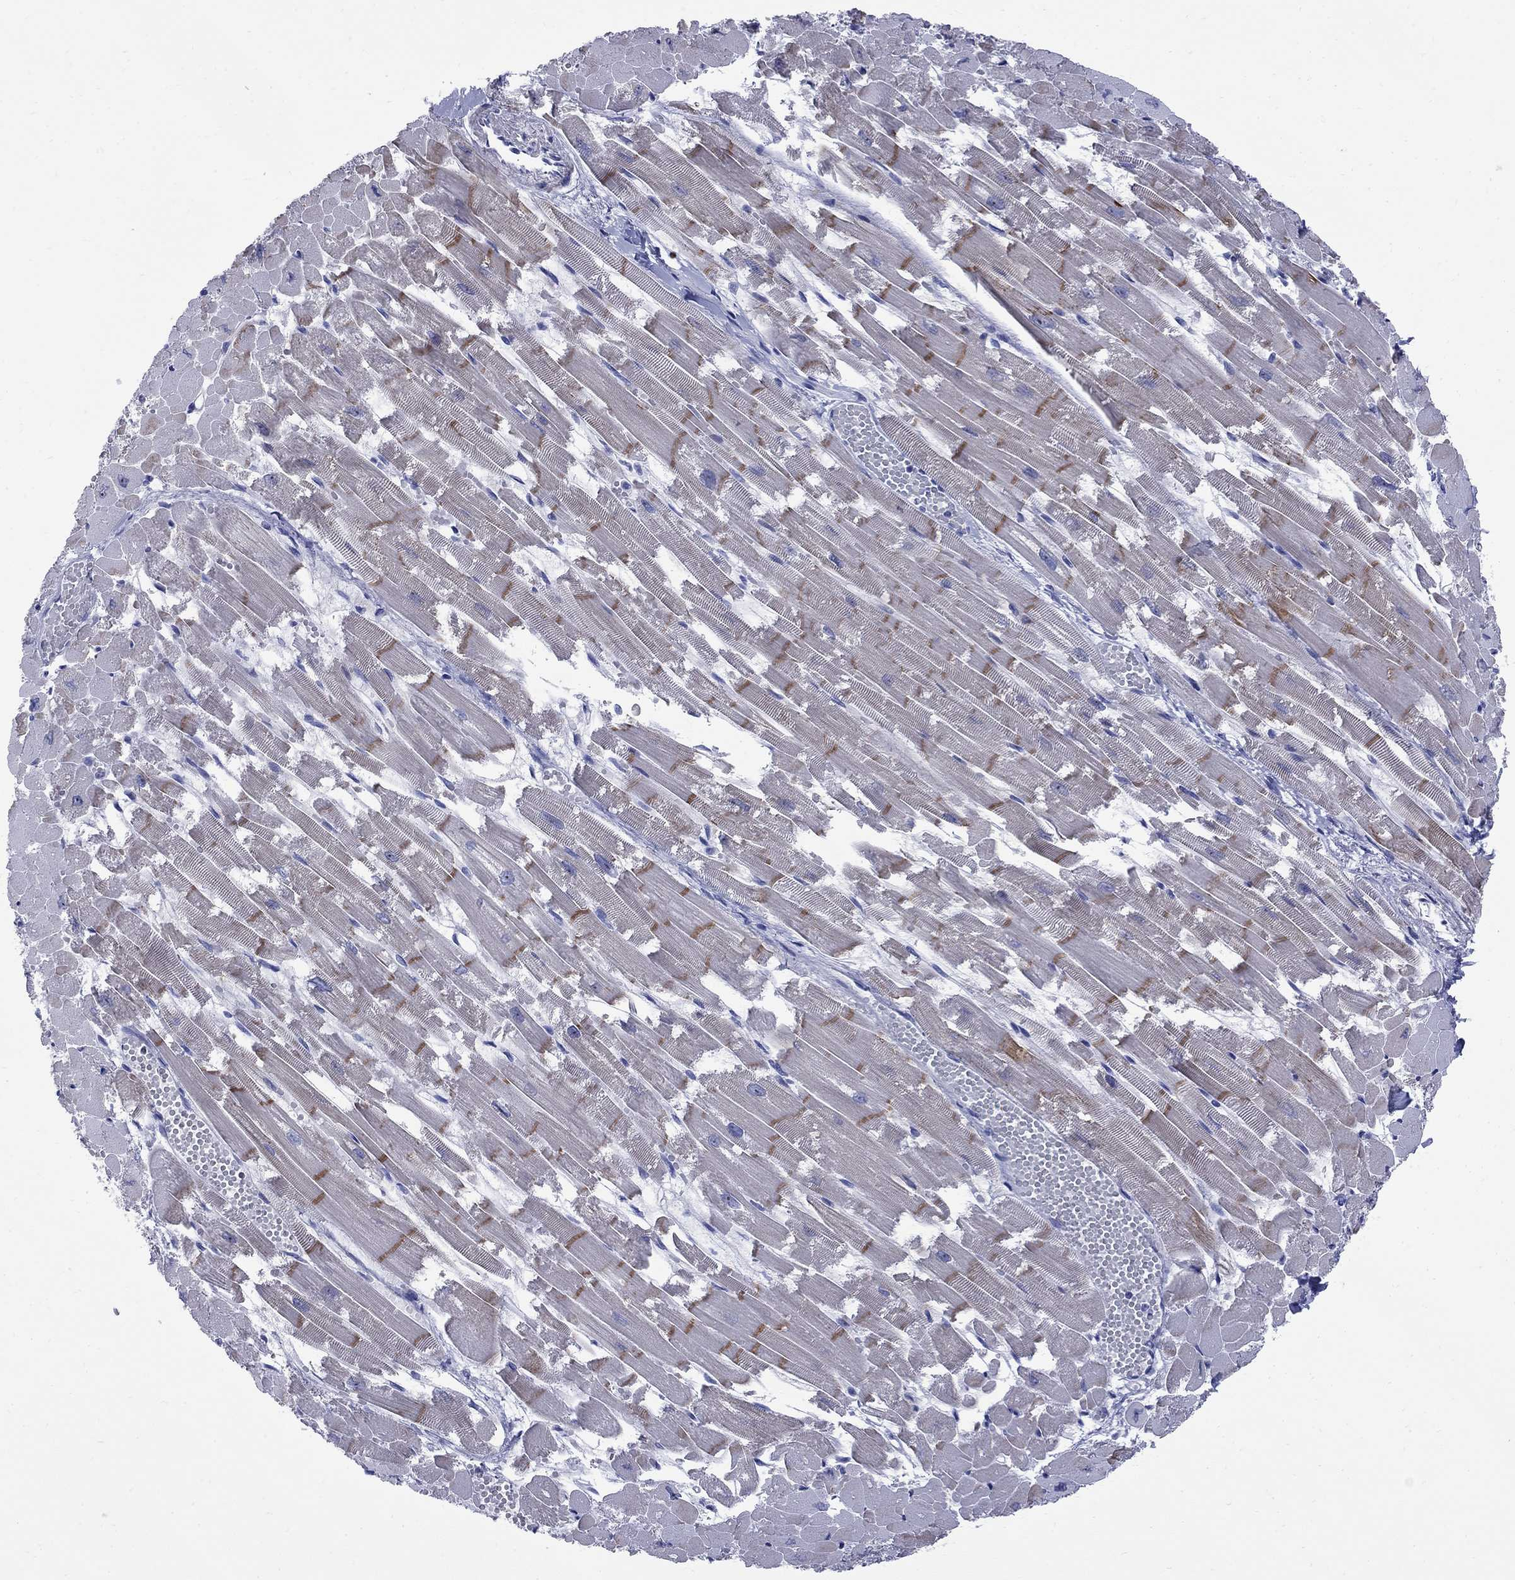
{"staining": {"intensity": "moderate", "quantity": "25%-75%", "location": "cytoplasmic/membranous"}, "tissue": "heart muscle", "cell_type": "Cardiomyocytes", "image_type": "normal", "snomed": [{"axis": "morphology", "description": "Normal tissue, NOS"}, {"axis": "topography", "description": "Heart"}], "caption": "Unremarkable heart muscle shows moderate cytoplasmic/membranous positivity in about 25%-75% of cardiomyocytes.", "gene": "TACC3", "patient": {"sex": "female", "age": 52}}